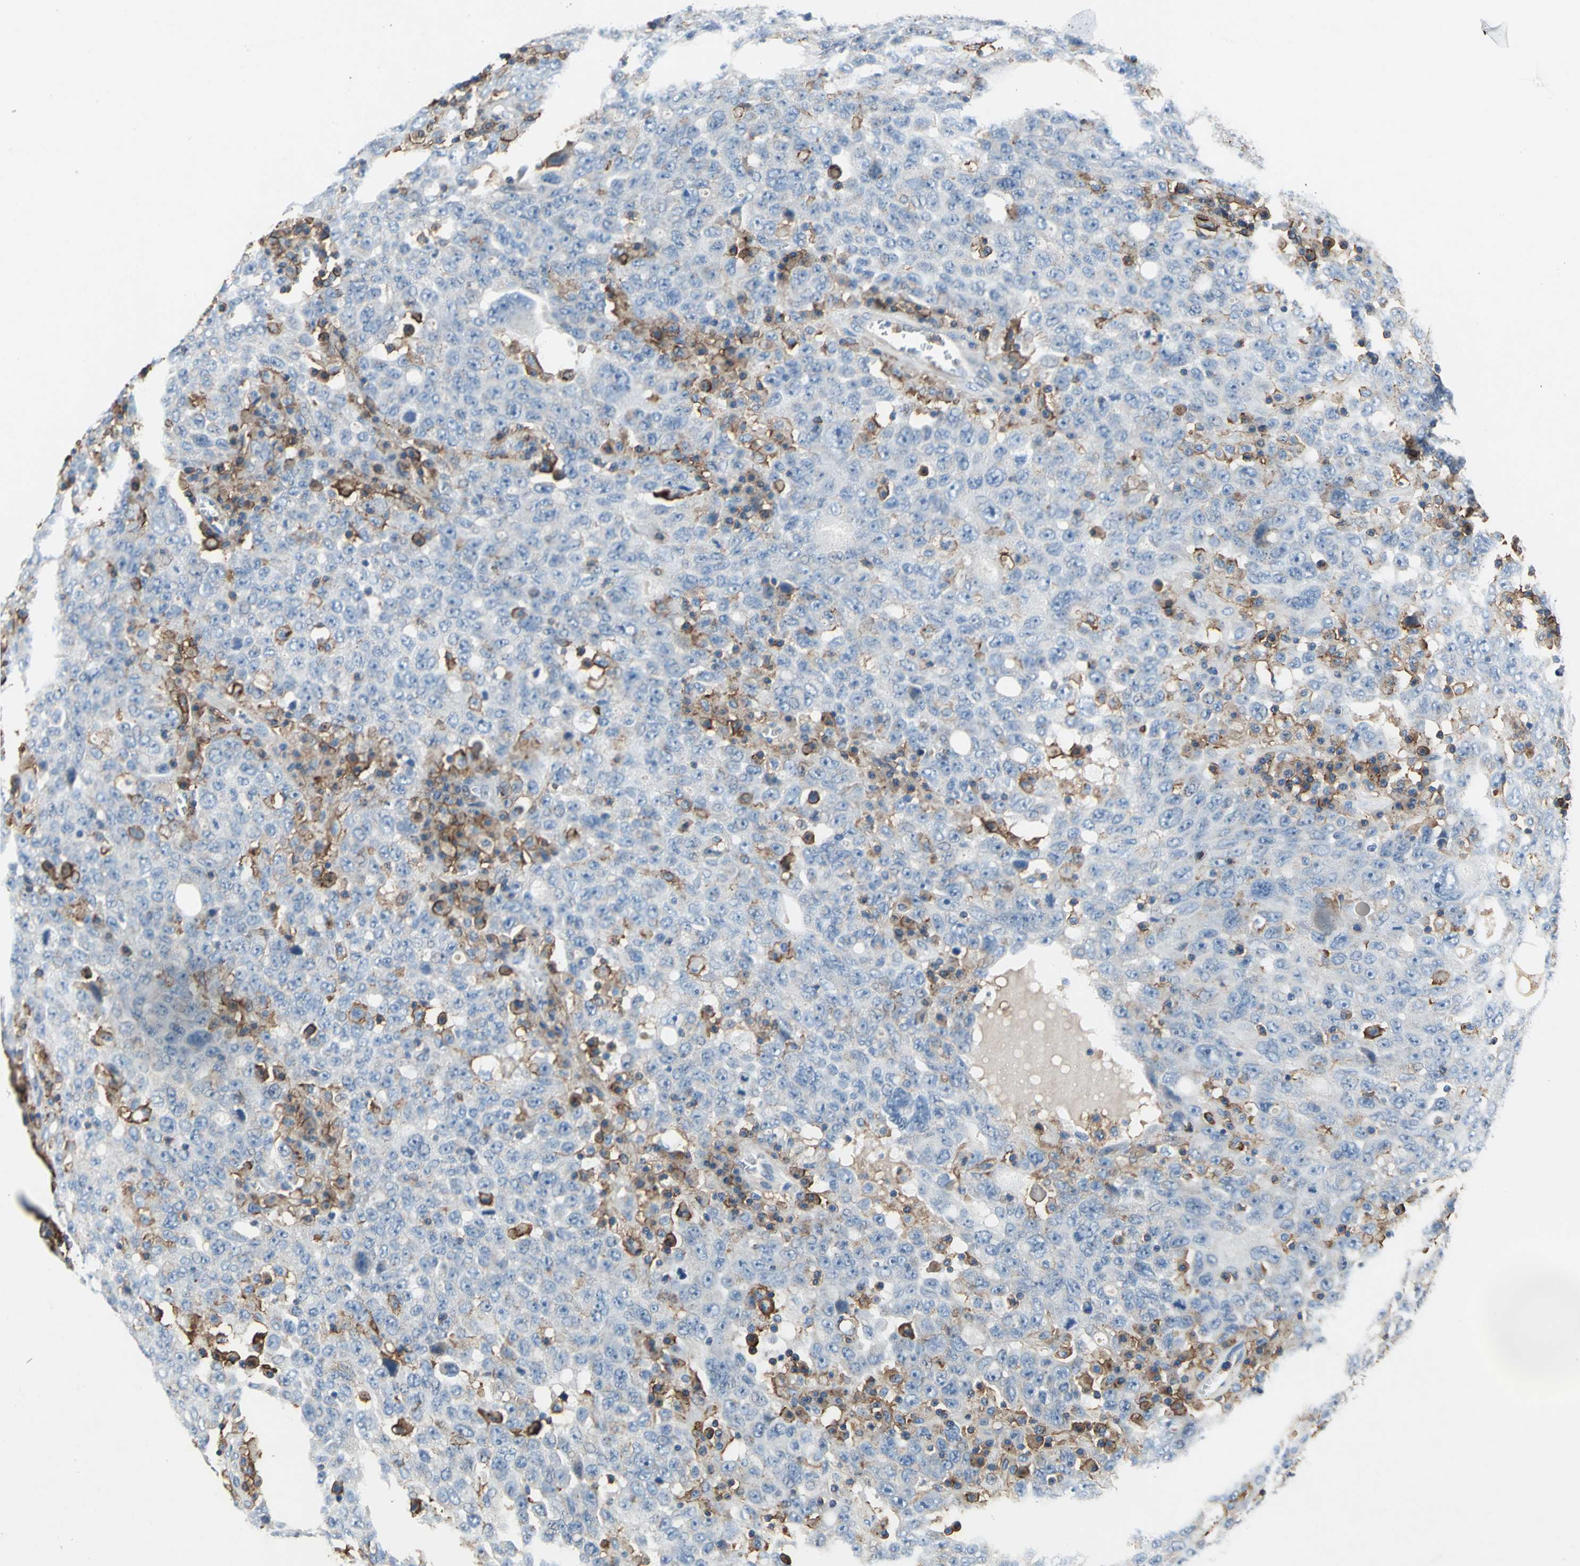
{"staining": {"intensity": "moderate", "quantity": "<25%", "location": "cytoplasmic/membranous"}, "tissue": "ovarian cancer", "cell_type": "Tumor cells", "image_type": "cancer", "snomed": [{"axis": "morphology", "description": "Carcinoma, endometroid"}, {"axis": "topography", "description": "Ovary"}], "caption": "A high-resolution micrograph shows immunohistochemistry (IHC) staining of ovarian cancer (endometroid carcinoma), which displays moderate cytoplasmic/membranous staining in approximately <25% of tumor cells.", "gene": "CD44", "patient": {"sex": "female", "age": 62}}